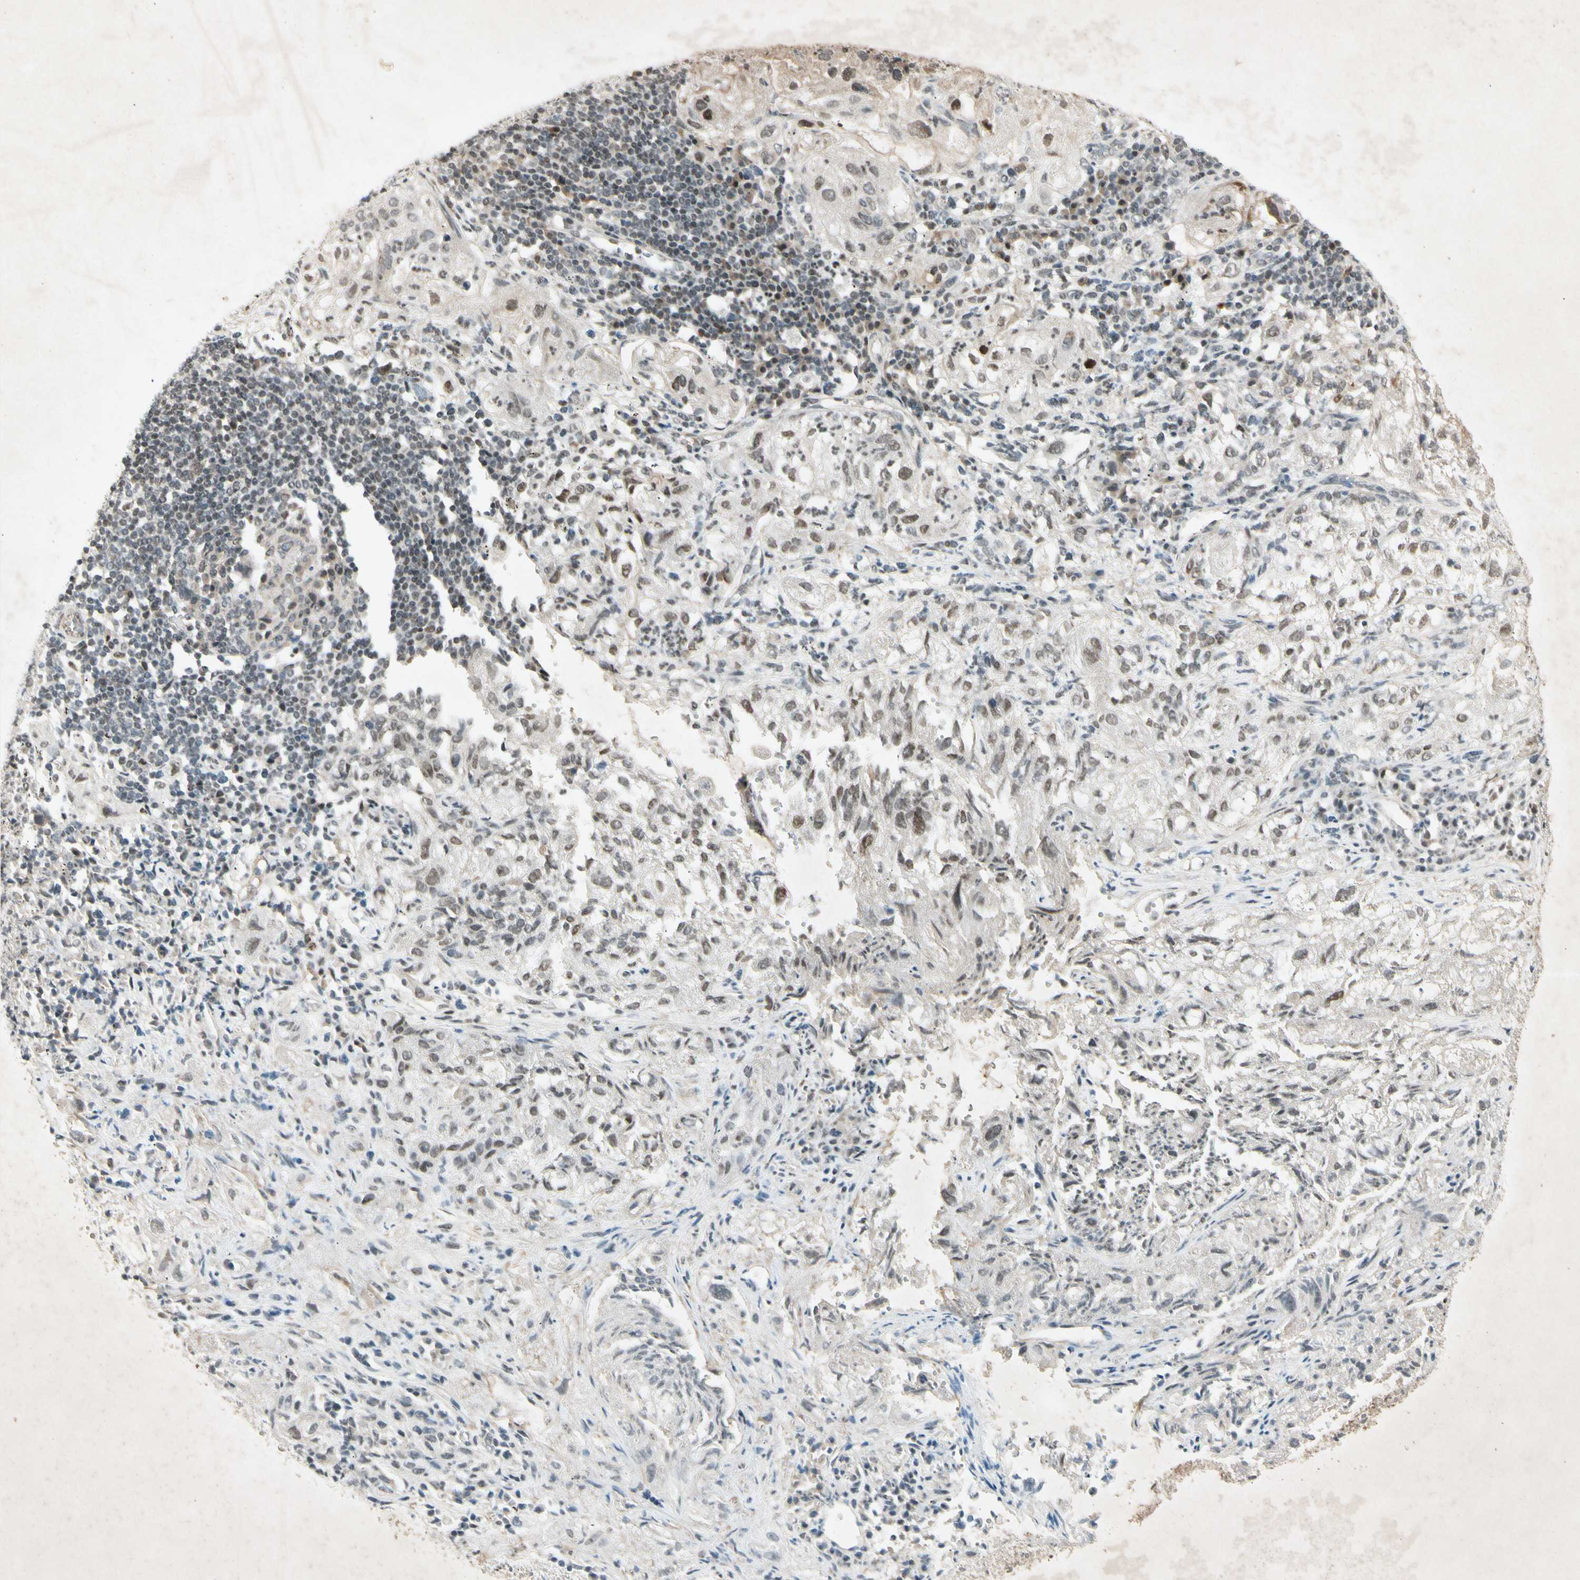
{"staining": {"intensity": "weak", "quantity": "25%-75%", "location": "nuclear"}, "tissue": "lung cancer", "cell_type": "Tumor cells", "image_type": "cancer", "snomed": [{"axis": "morphology", "description": "Inflammation, NOS"}, {"axis": "morphology", "description": "Squamous cell carcinoma, NOS"}, {"axis": "topography", "description": "Lymph node"}, {"axis": "topography", "description": "Soft tissue"}, {"axis": "topography", "description": "Lung"}], "caption": "High-power microscopy captured an IHC micrograph of lung cancer, revealing weak nuclear expression in approximately 25%-75% of tumor cells. (brown staining indicates protein expression, while blue staining denotes nuclei).", "gene": "RNF43", "patient": {"sex": "male", "age": 66}}